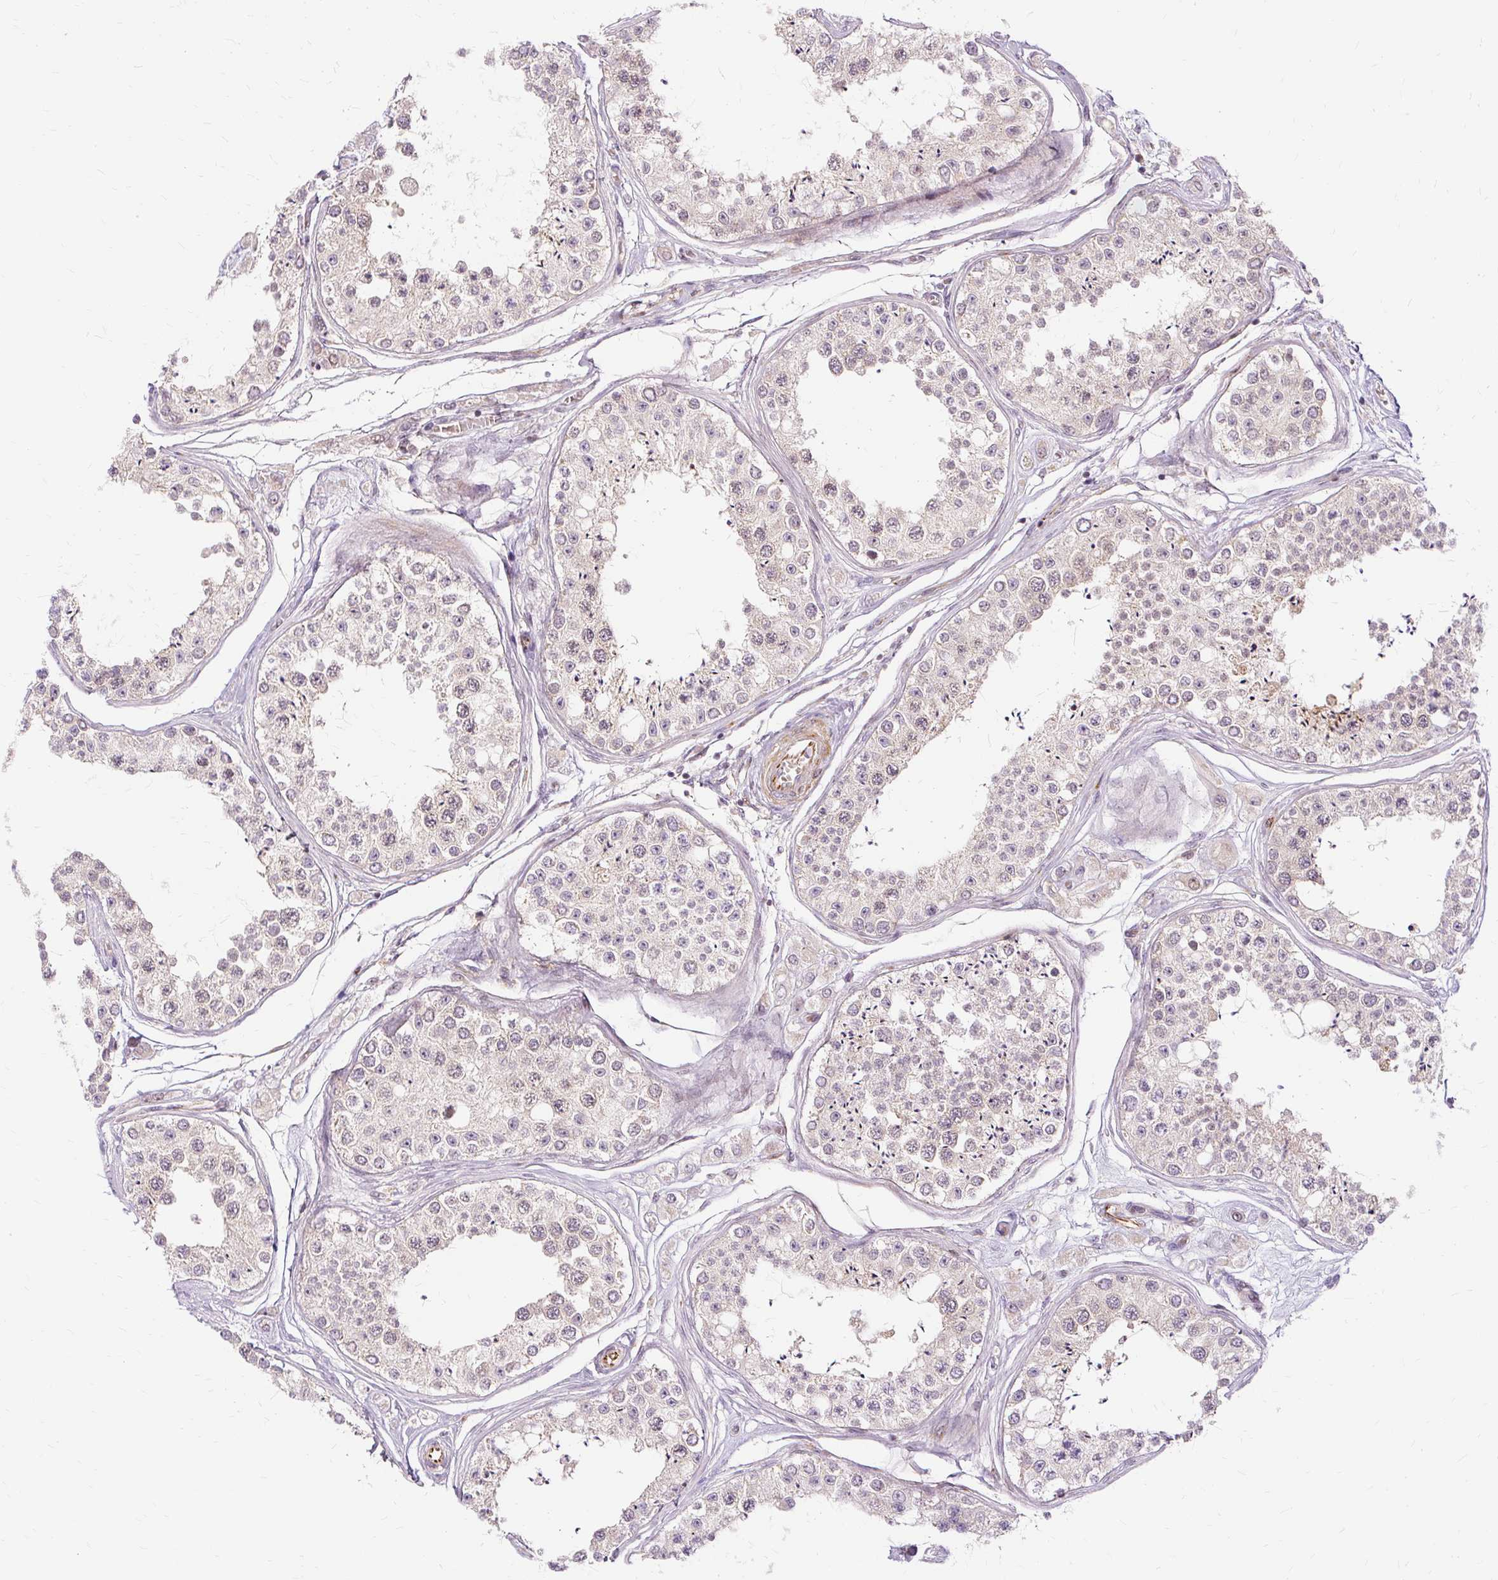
{"staining": {"intensity": "moderate", "quantity": "<25%", "location": "cytoplasmic/membranous,nuclear"}, "tissue": "testis", "cell_type": "Cells in seminiferous ducts", "image_type": "normal", "snomed": [{"axis": "morphology", "description": "Normal tissue, NOS"}, {"axis": "topography", "description": "Testis"}], "caption": "The photomicrograph displays immunohistochemical staining of benign testis. There is moderate cytoplasmic/membranous,nuclear positivity is identified in about <25% of cells in seminiferous ducts. (DAB IHC with brightfield microscopy, high magnification).", "gene": "MMACHC", "patient": {"sex": "male", "age": 25}}